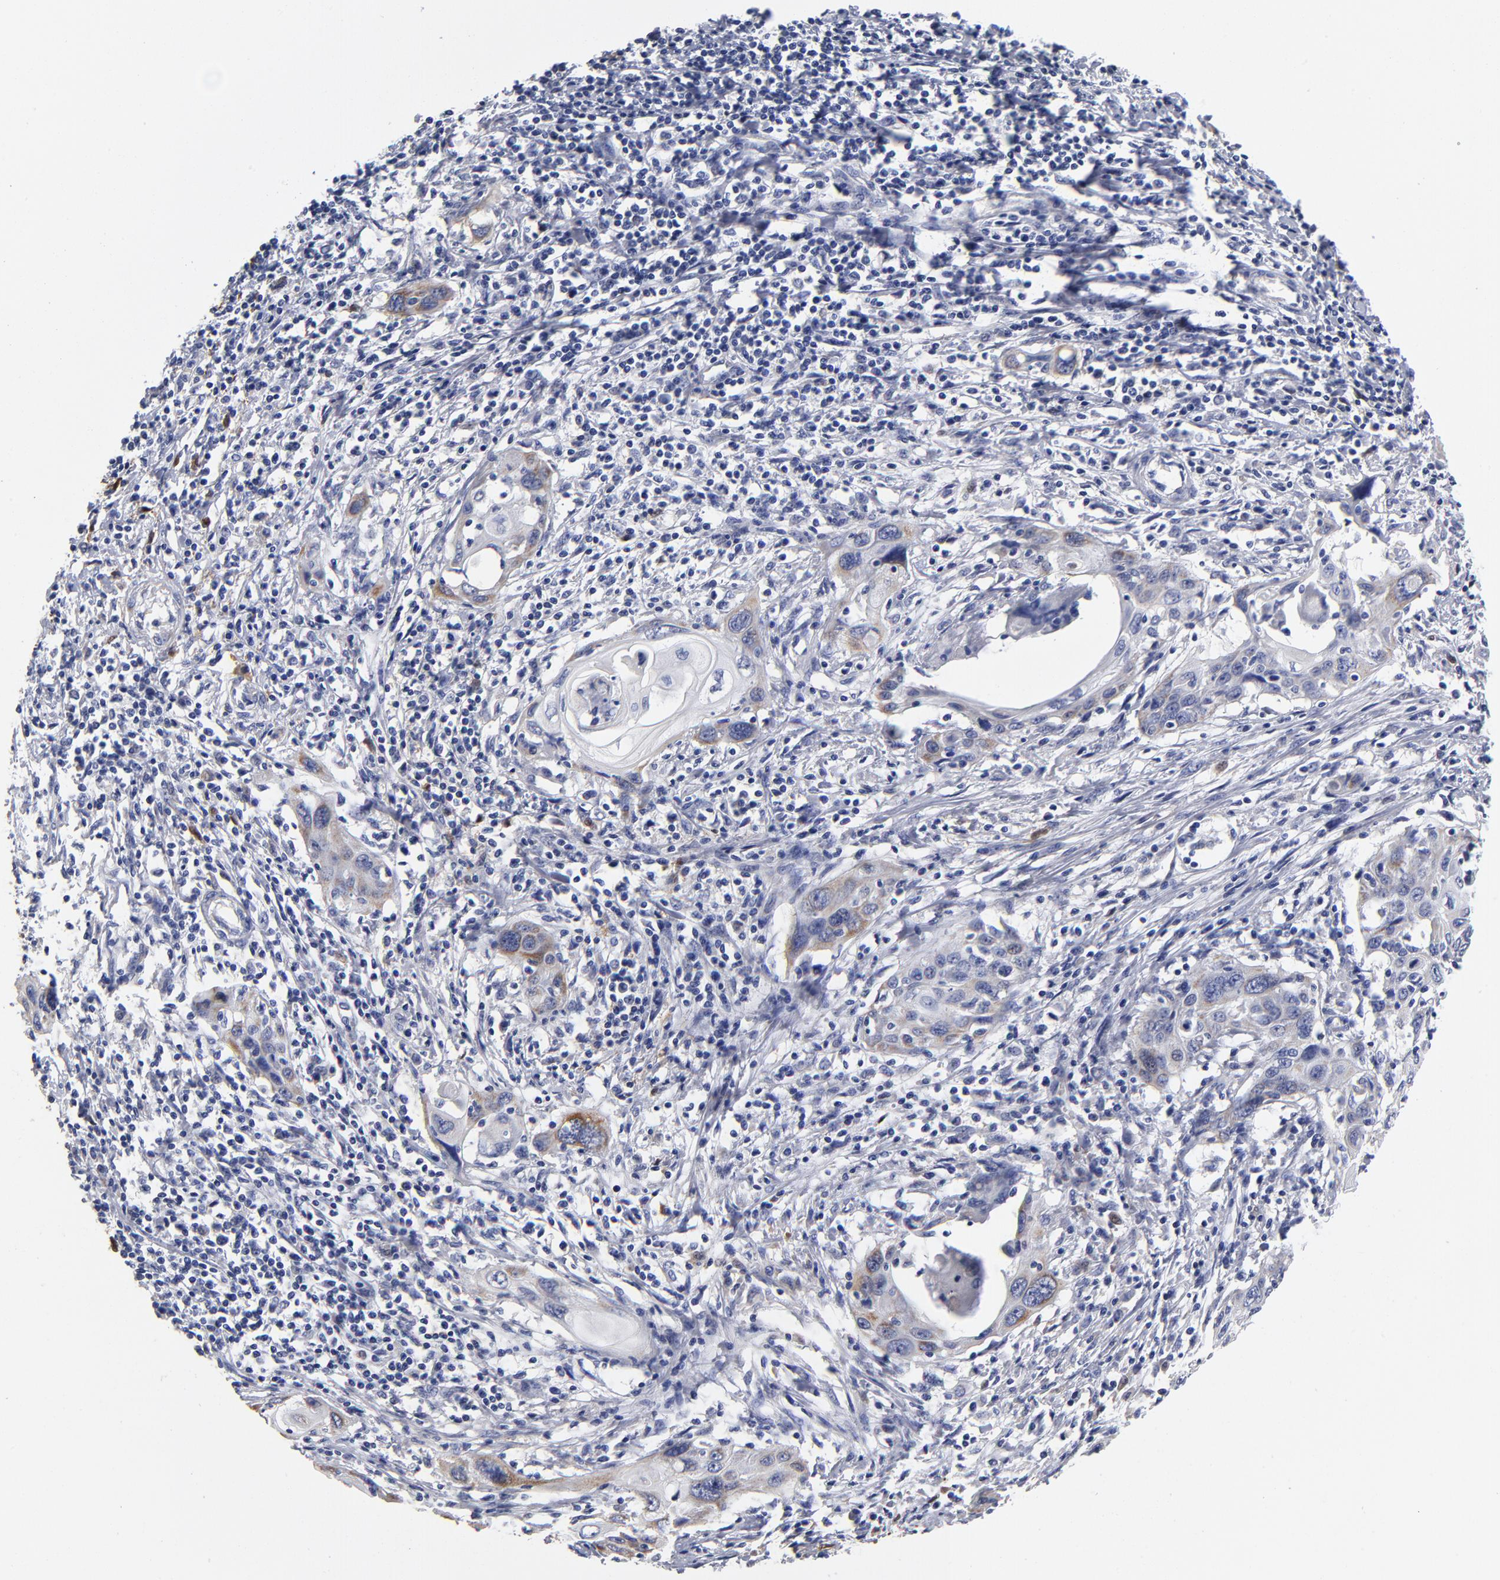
{"staining": {"intensity": "weak", "quantity": ">75%", "location": "cytoplasmic/membranous"}, "tissue": "cervical cancer", "cell_type": "Tumor cells", "image_type": "cancer", "snomed": [{"axis": "morphology", "description": "Squamous cell carcinoma, NOS"}, {"axis": "topography", "description": "Cervix"}], "caption": "A brown stain labels weak cytoplasmic/membranous staining of a protein in human cervical cancer tumor cells.", "gene": "PTP4A1", "patient": {"sex": "female", "age": 54}}